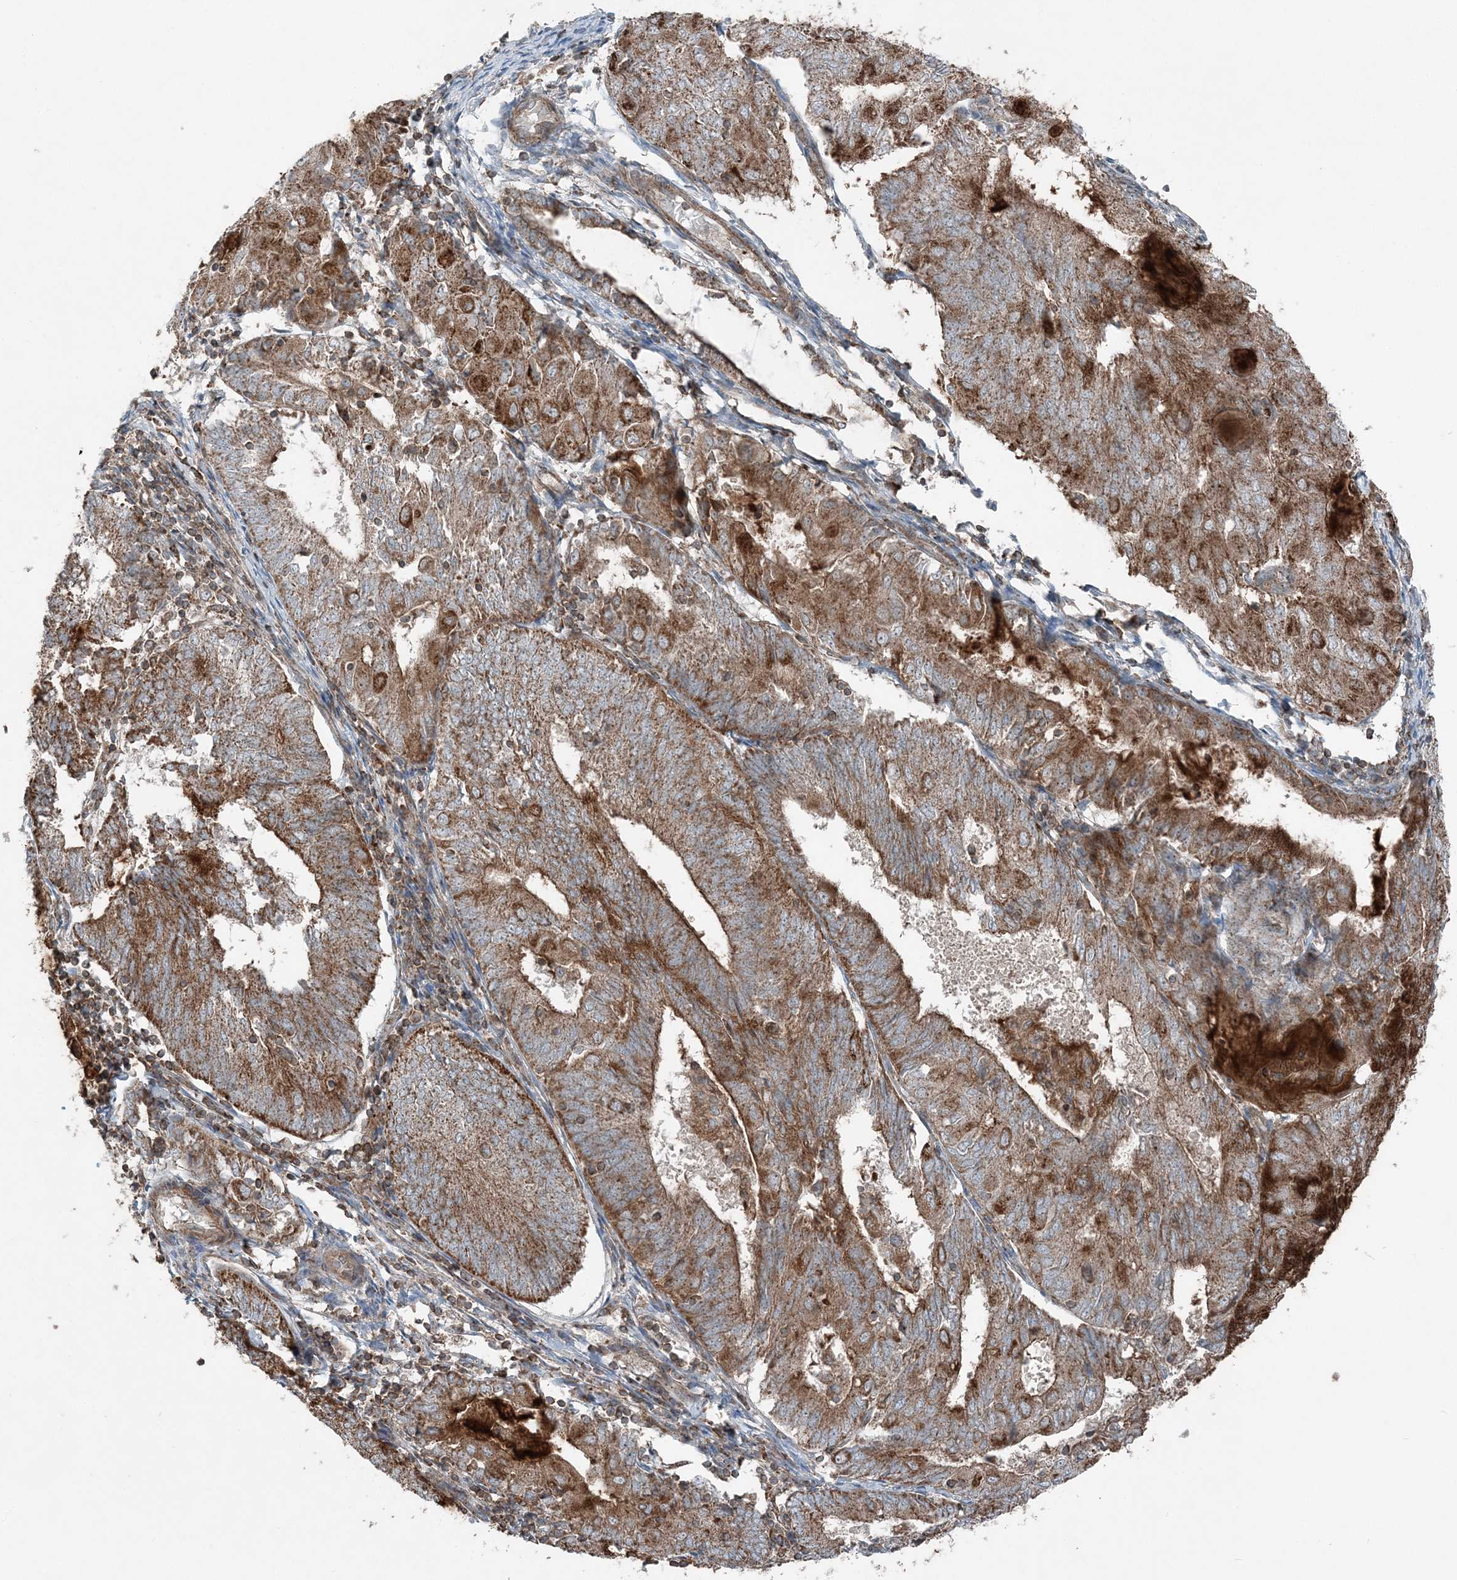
{"staining": {"intensity": "moderate", "quantity": ">75%", "location": "cytoplasmic/membranous"}, "tissue": "endometrial cancer", "cell_type": "Tumor cells", "image_type": "cancer", "snomed": [{"axis": "morphology", "description": "Adenocarcinoma, NOS"}, {"axis": "topography", "description": "Endometrium"}], "caption": "Immunohistochemical staining of adenocarcinoma (endometrial) reveals moderate cytoplasmic/membranous protein staining in about >75% of tumor cells. (DAB IHC, brown staining for protein, blue staining for nuclei).", "gene": "KY", "patient": {"sex": "female", "age": 81}}